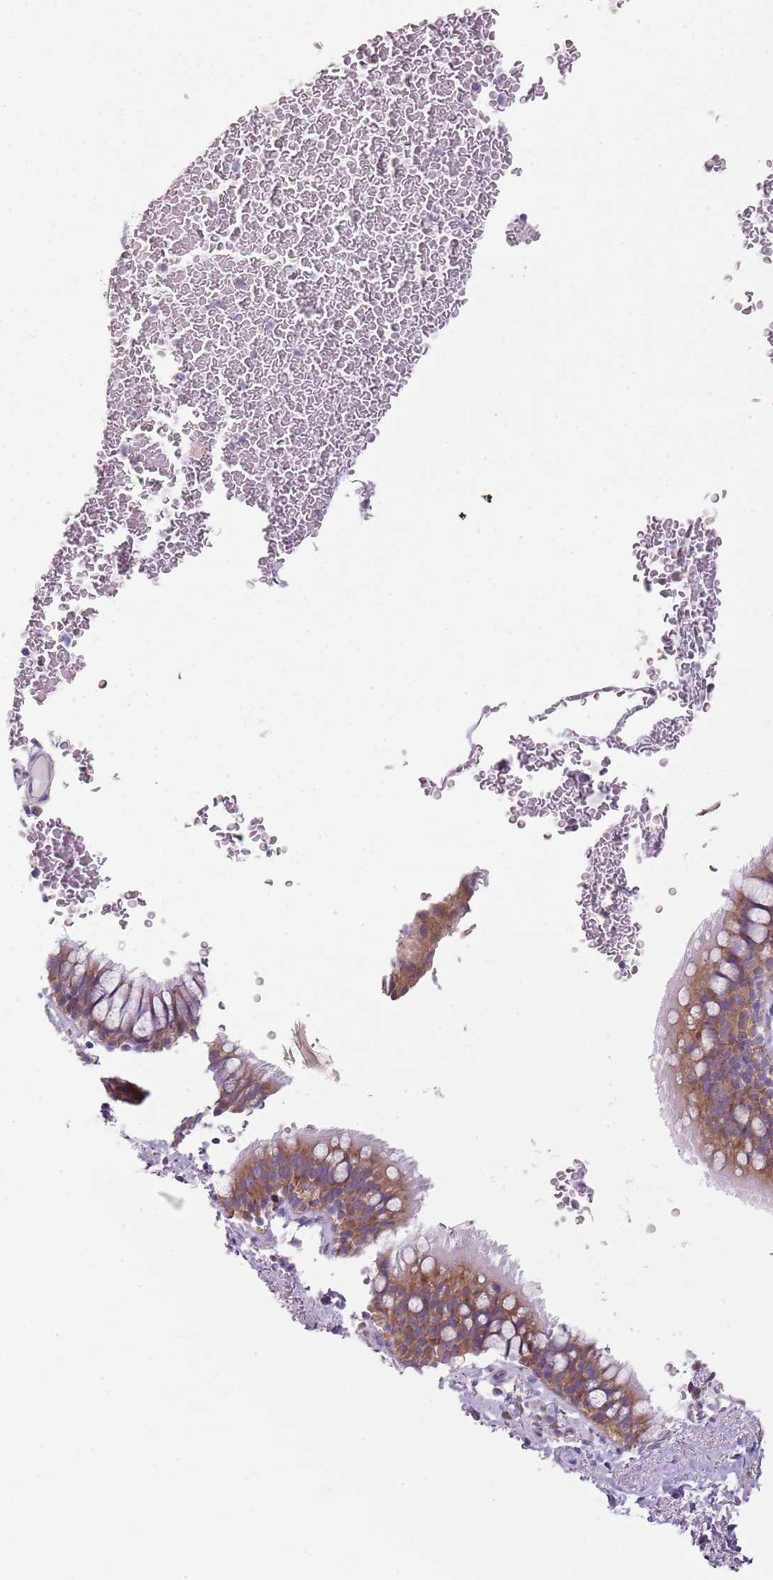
{"staining": {"intensity": "moderate", "quantity": "25%-75%", "location": "cytoplasmic/membranous"}, "tissue": "bronchus", "cell_type": "Respiratory epithelial cells", "image_type": "normal", "snomed": [{"axis": "morphology", "description": "Normal tissue, NOS"}, {"axis": "topography", "description": "Cartilage tissue"}, {"axis": "topography", "description": "Bronchus"}], "caption": "IHC image of benign bronchus: human bronchus stained using immunohistochemistry displays medium levels of moderate protein expression localized specifically in the cytoplasmic/membranous of respiratory epithelial cells, appearing as a cytoplasmic/membranous brown color.", "gene": "SLC26A6", "patient": {"sex": "female", "age": 36}}